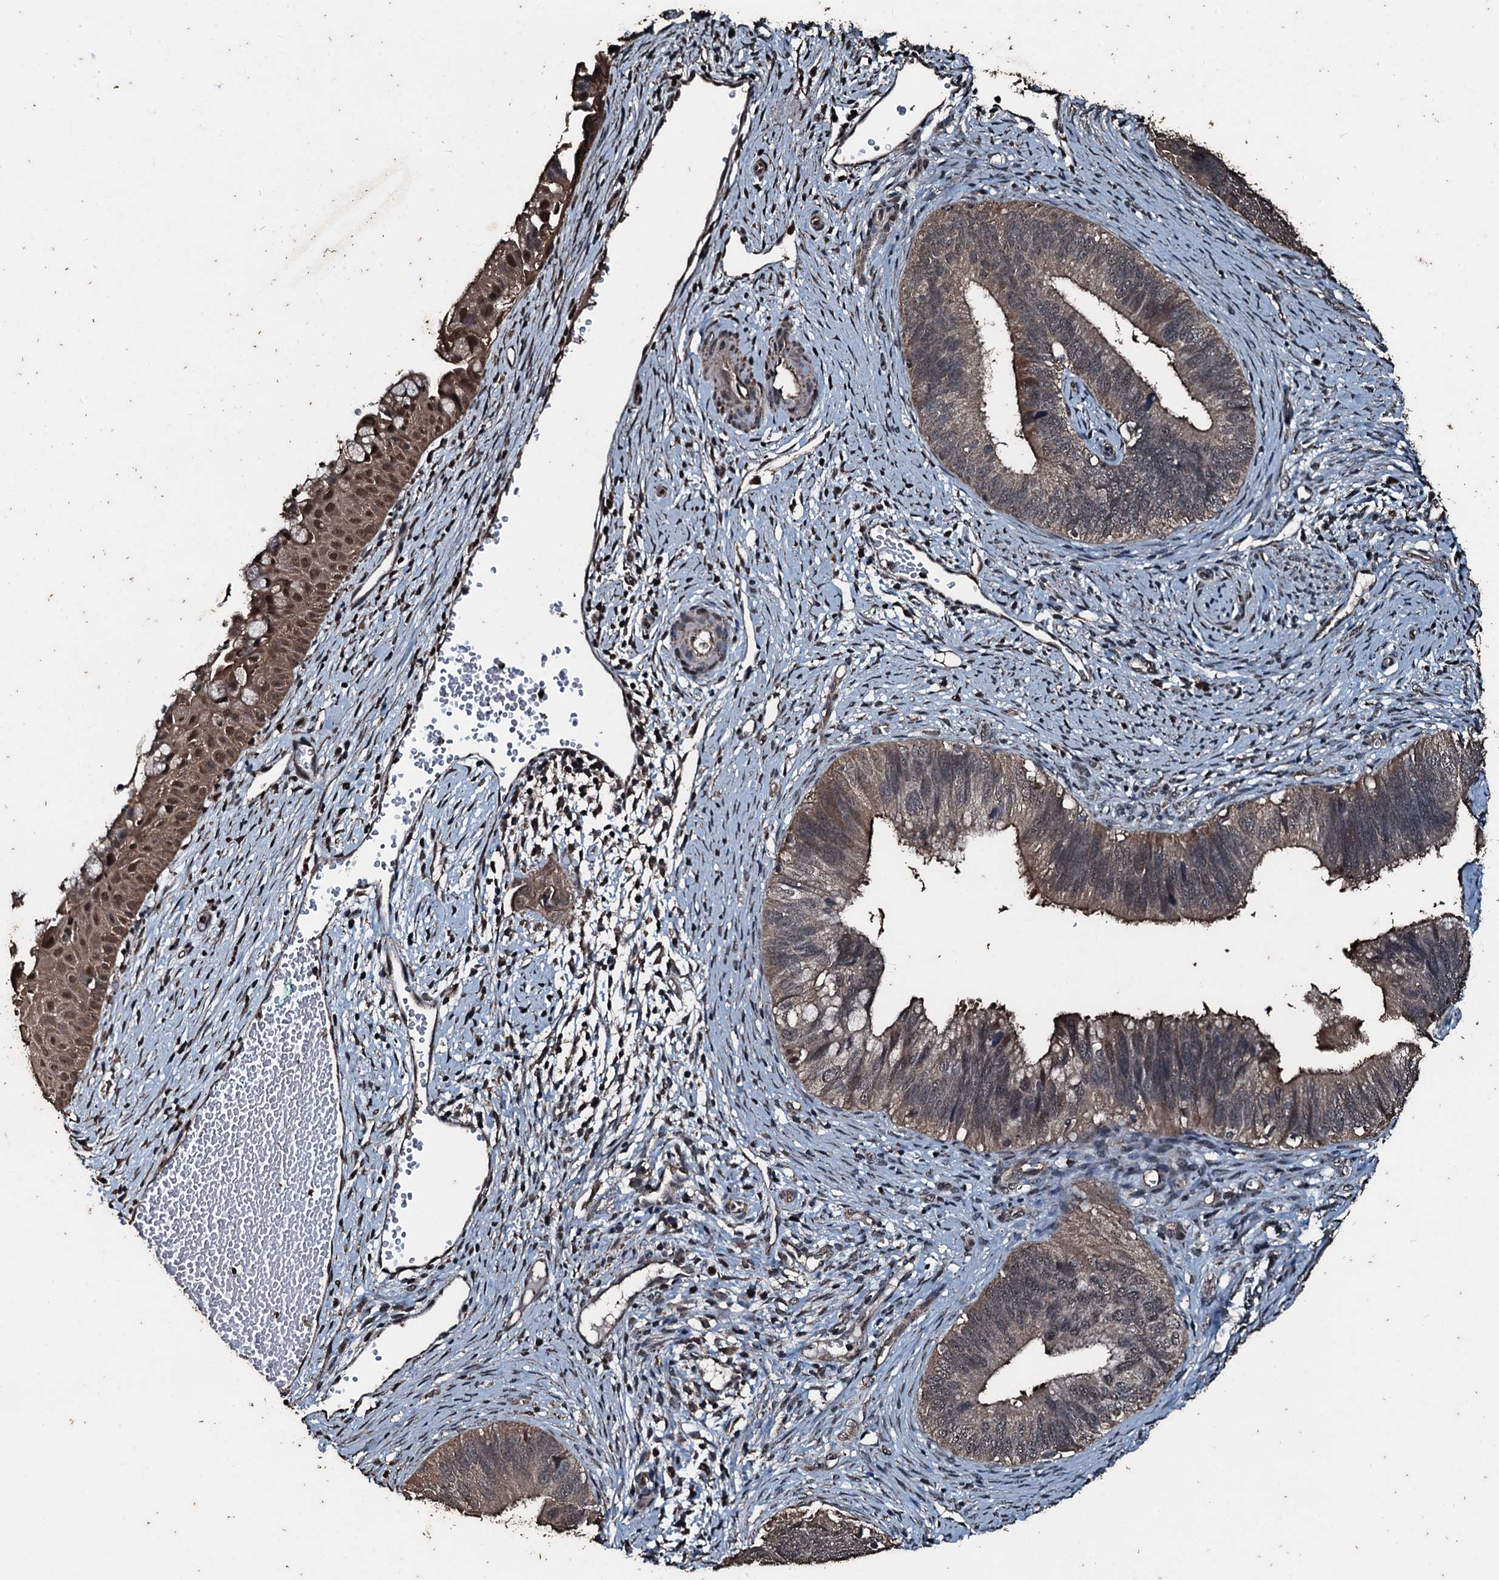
{"staining": {"intensity": "weak", "quantity": ">75%", "location": "cytoplasmic/membranous"}, "tissue": "cervical cancer", "cell_type": "Tumor cells", "image_type": "cancer", "snomed": [{"axis": "morphology", "description": "Adenocarcinoma, NOS"}, {"axis": "topography", "description": "Cervix"}], "caption": "This is an image of immunohistochemistry staining of cervical adenocarcinoma, which shows weak staining in the cytoplasmic/membranous of tumor cells.", "gene": "FAAP24", "patient": {"sex": "female", "age": 42}}